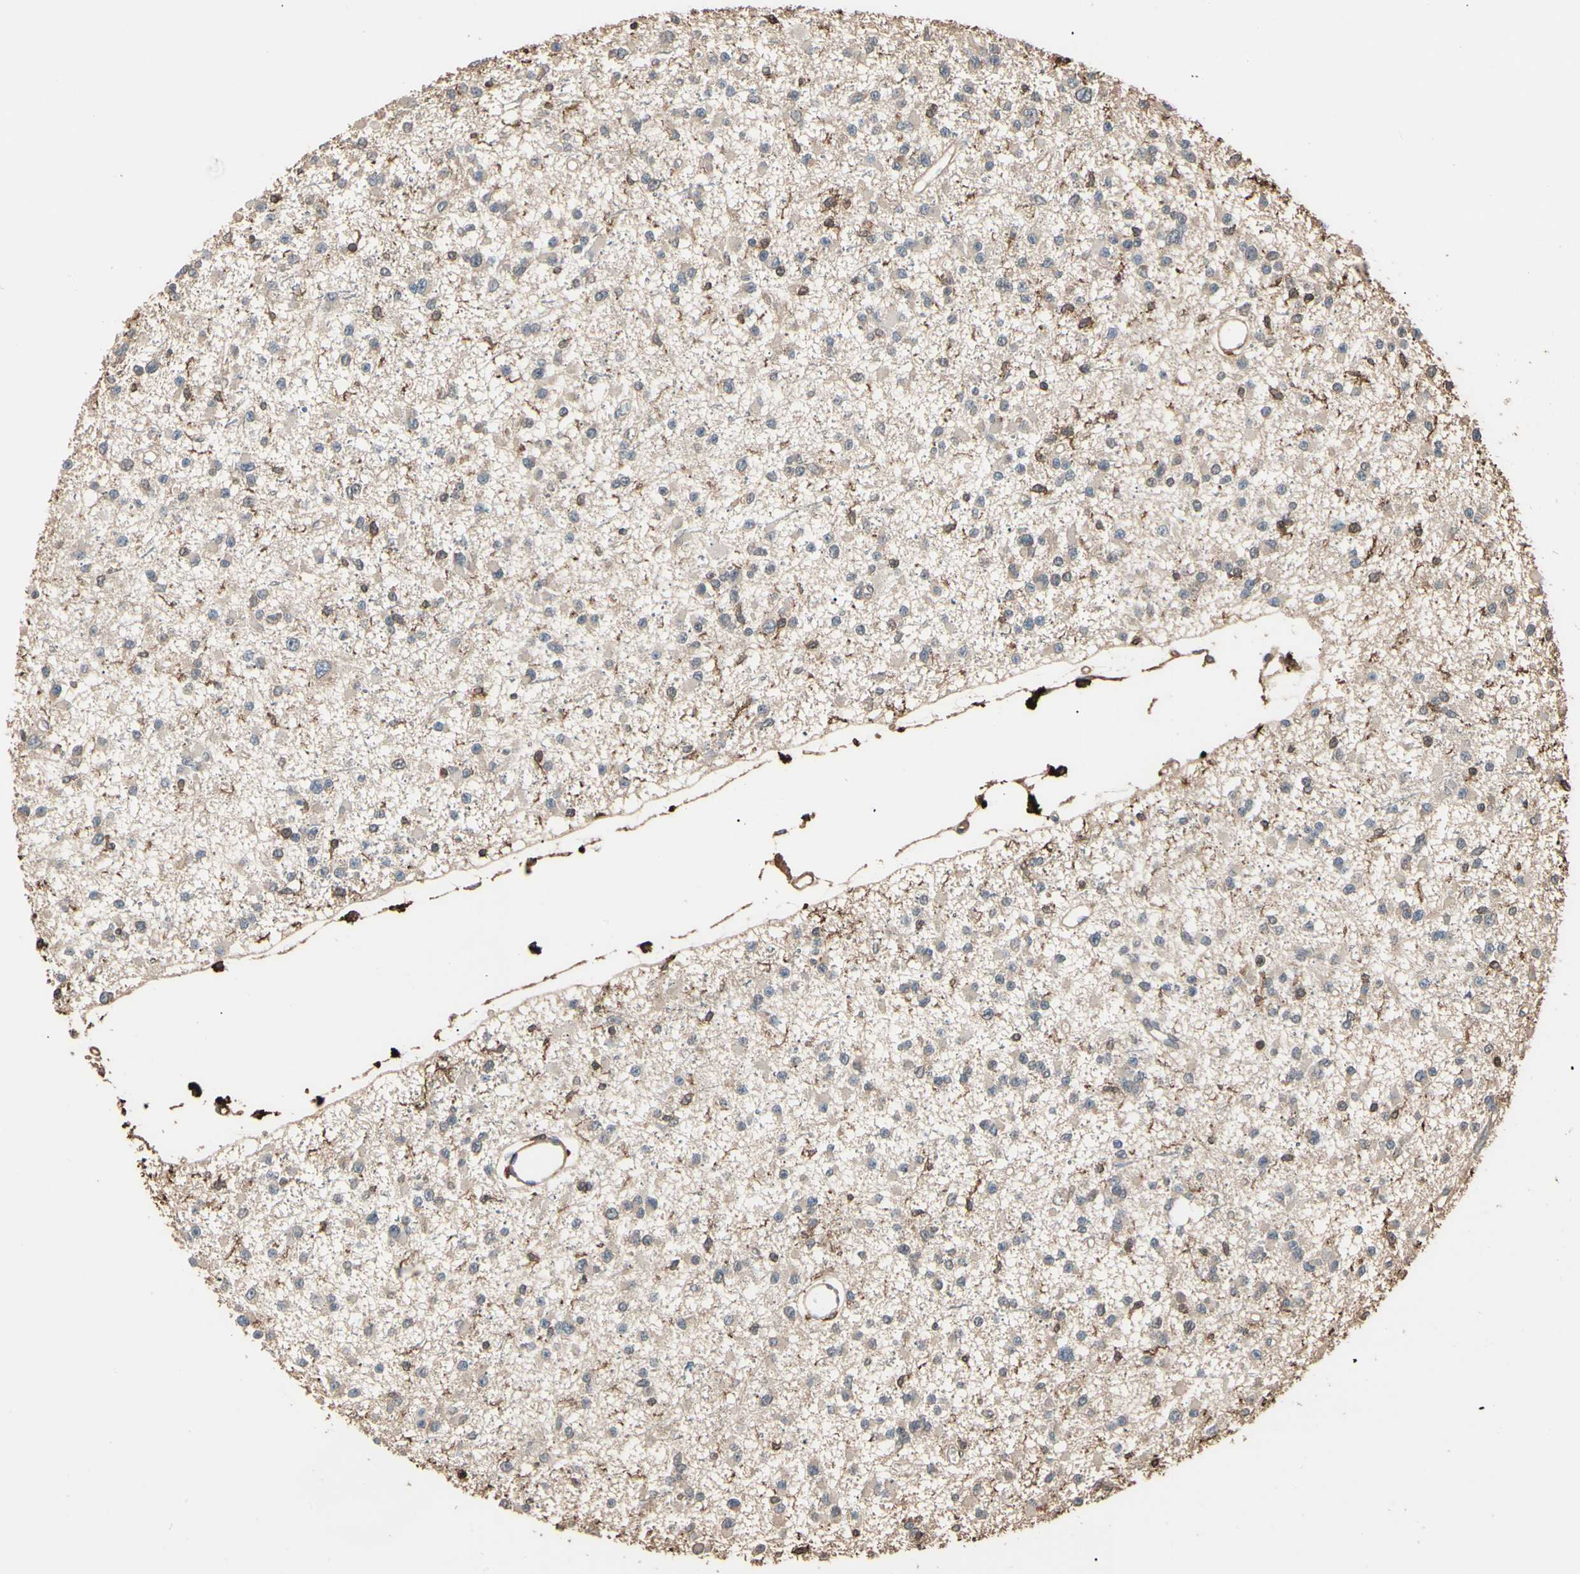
{"staining": {"intensity": "negative", "quantity": "none", "location": "none"}, "tissue": "glioma", "cell_type": "Tumor cells", "image_type": "cancer", "snomed": [{"axis": "morphology", "description": "Glioma, malignant, Low grade"}, {"axis": "topography", "description": "Brain"}], "caption": "Tumor cells are negative for brown protein staining in glioma.", "gene": "MAPK13", "patient": {"sex": "female", "age": 22}}